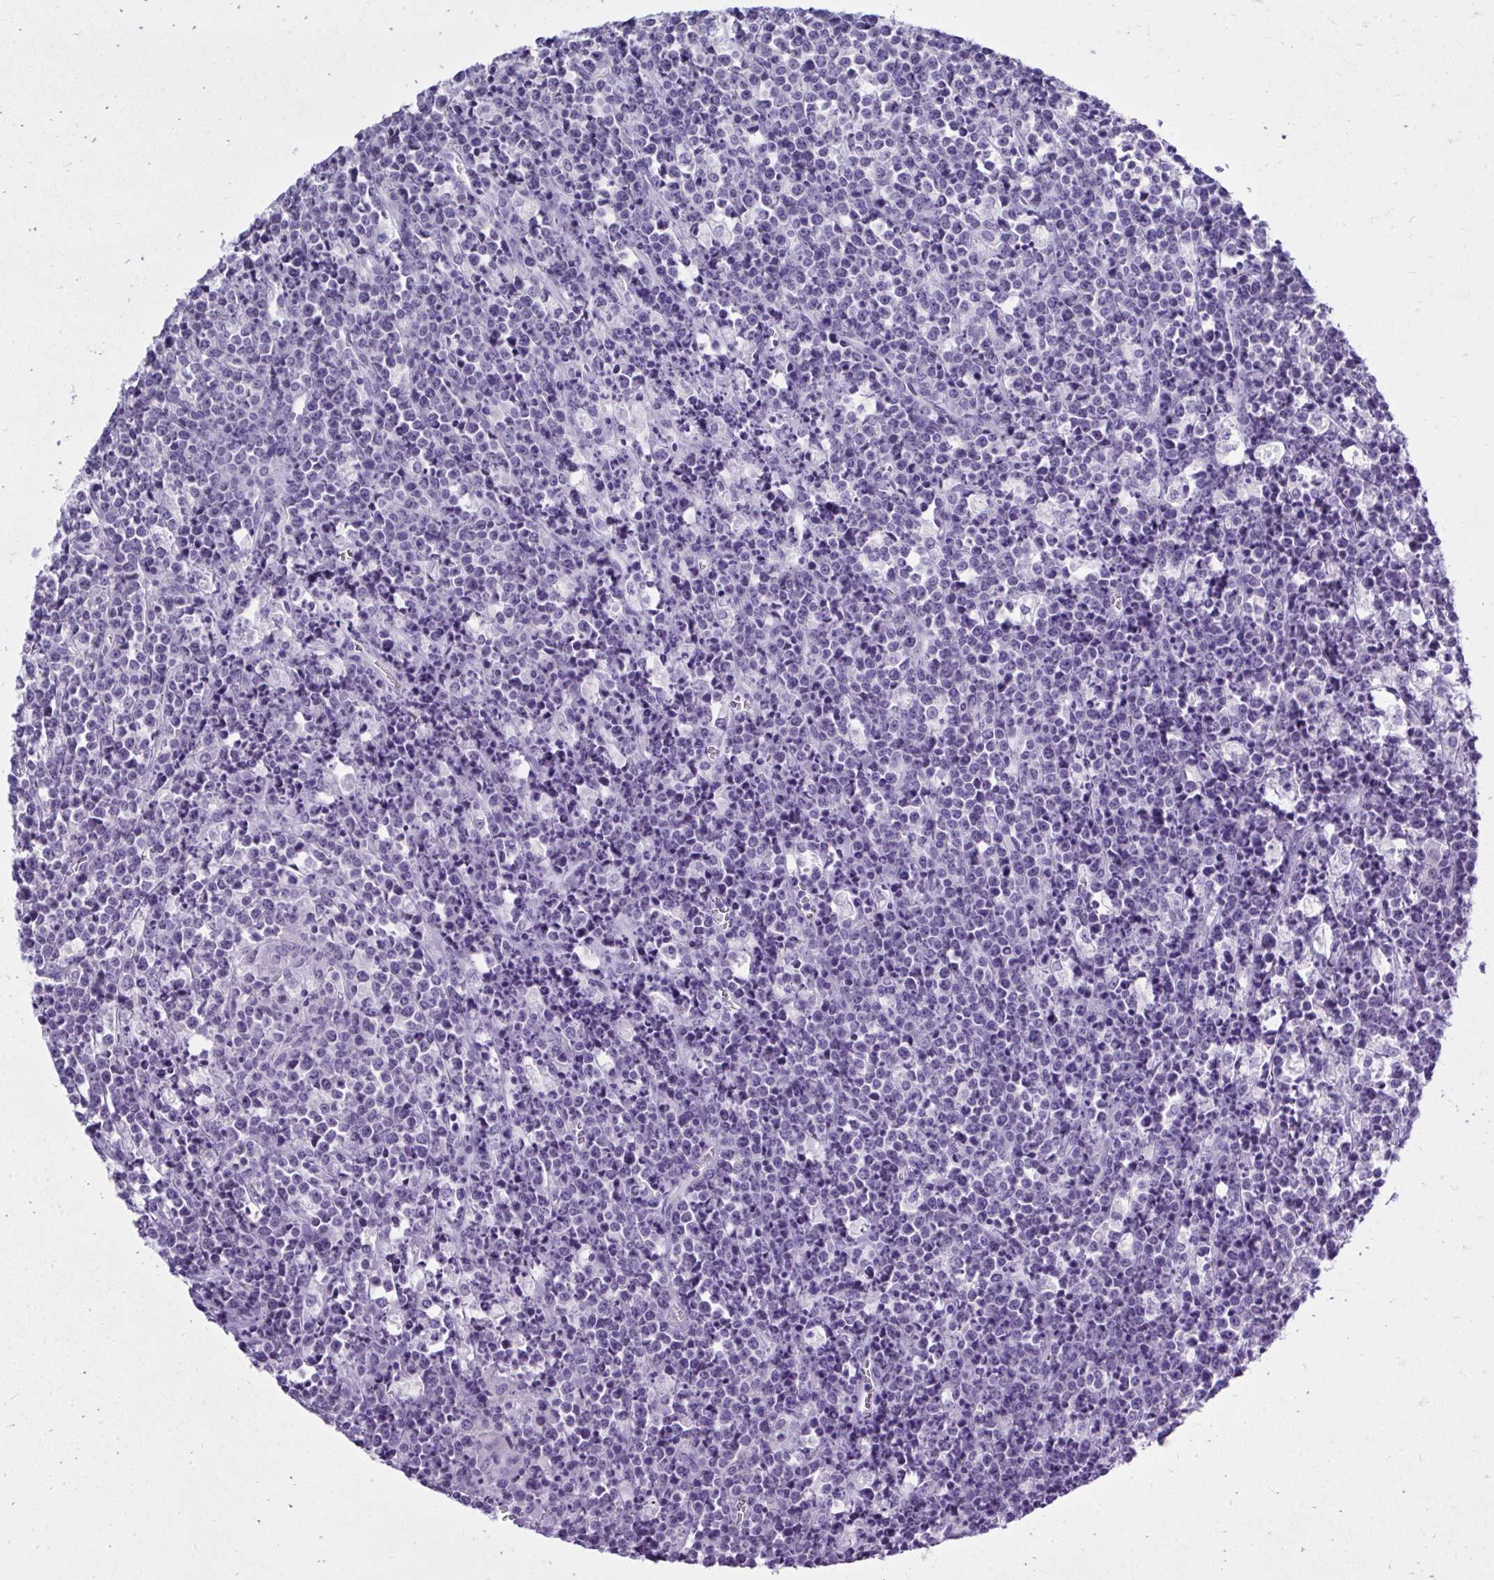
{"staining": {"intensity": "negative", "quantity": "none", "location": "none"}, "tissue": "lymphoma", "cell_type": "Tumor cells", "image_type": "cancer", "snomed": [{"axis": "morphology", "description": "Malignant lymphoma, non-Hodgkin's type, High grade"}, {"axis": "topography", "description": "Ovary"}], "caption": "The photomicrograph reveals no significant staining in tumor cells of high-grade malignant lymphoma, non-Hodgkin's type.", "gene": "PSD", "patient": {"sex": "female", "age": 56}}